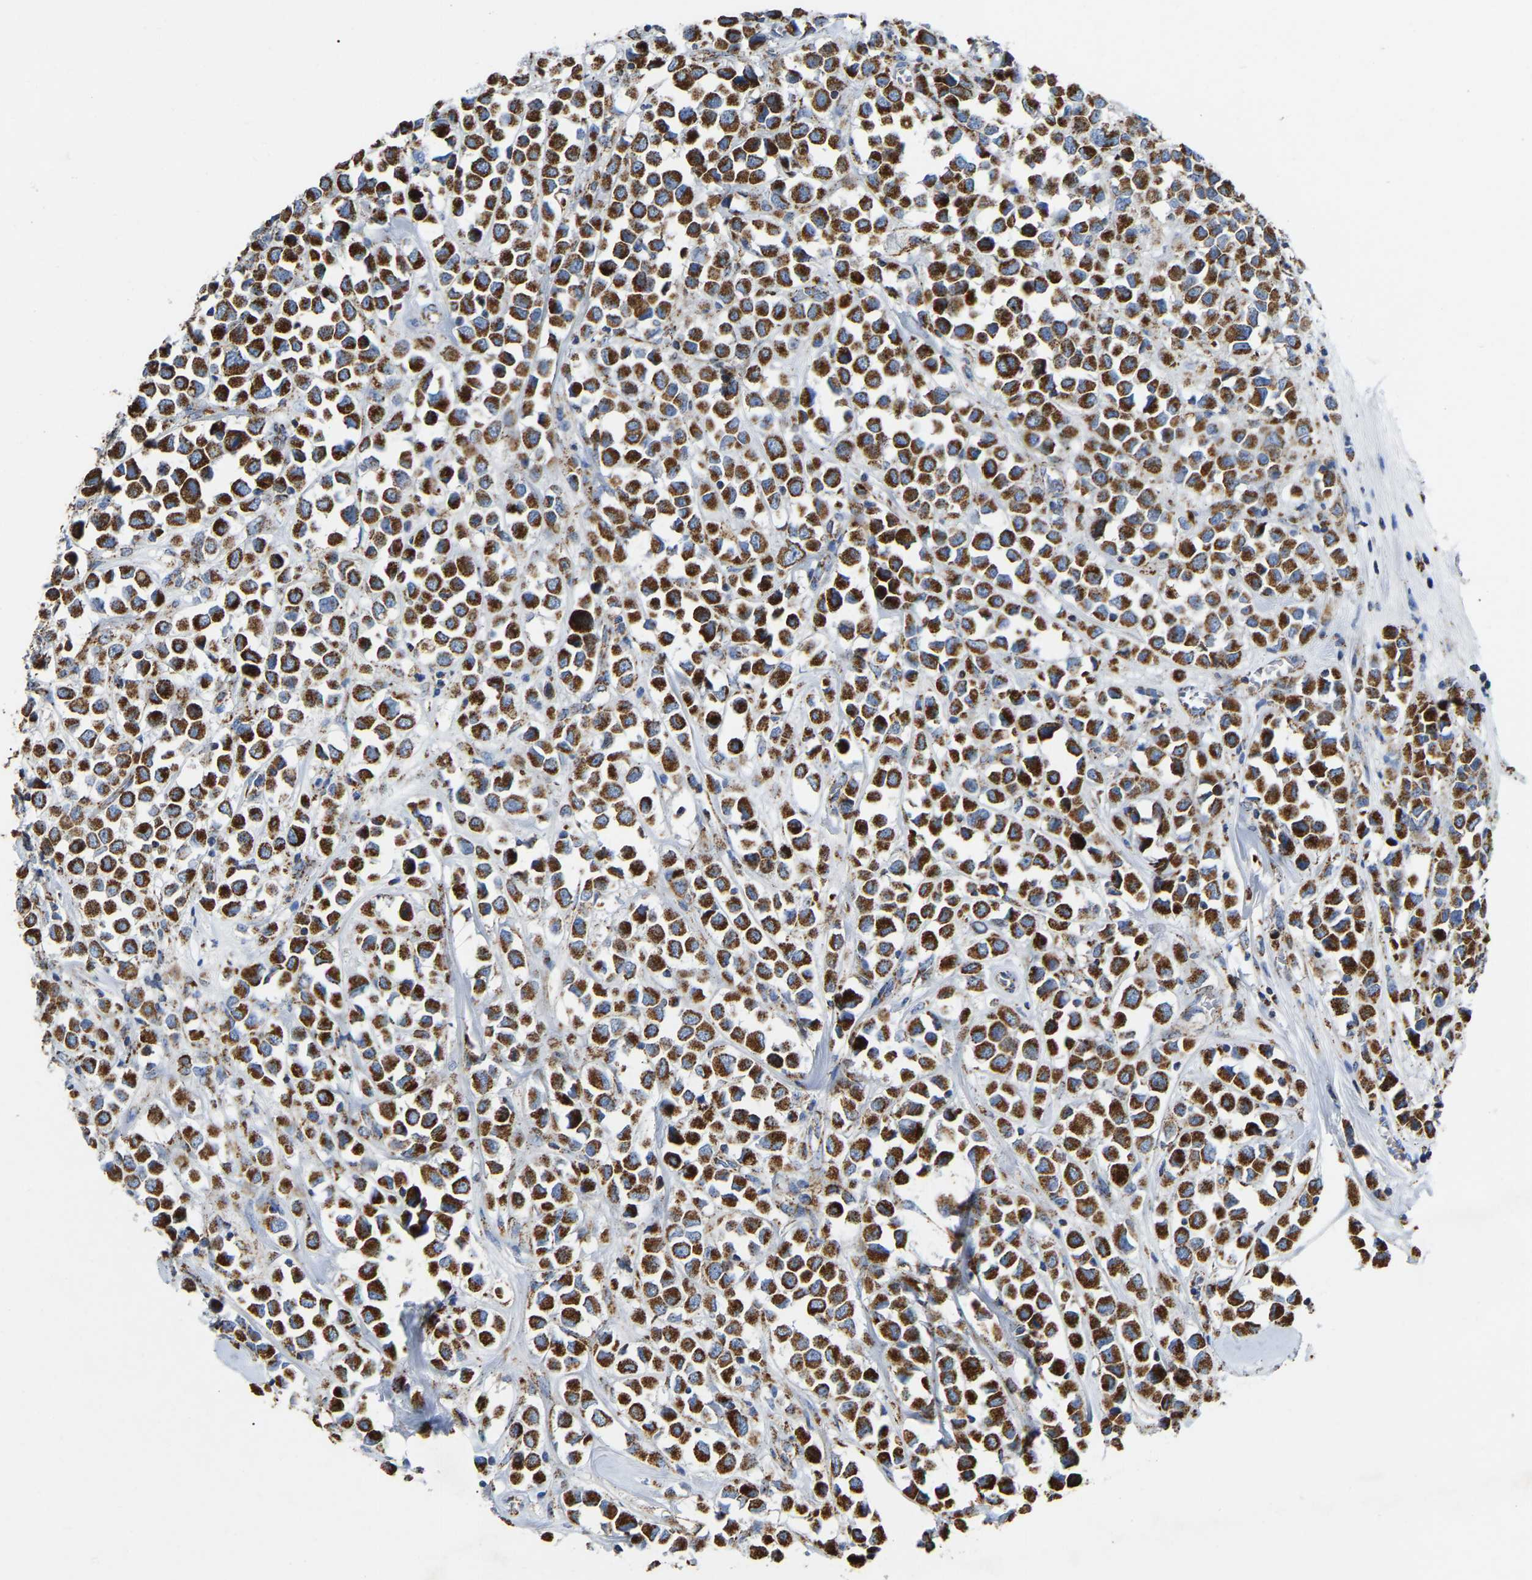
{"staining": {"intensity": "strong", "quantity": ">75%", "location": "cytoplasmic/membranous"}, "tissue": "breast cancer", "cell_type": "Tumor cells", "image_type": "cancer", "snomed": [{"axis": "morphology", "description": "Duct carcinoma"}, {"axis": "topography", "description": "Breast"}], "caption": "Tumor cells demonstrate high levels of strong cytoplasmic/membranous staining in about >75% of cells in invasive ductal carcinoma (breast). (DAB IHC, brown staining for protein, blue staining for nuclei).", "gene": "HIBADH", "patient": {"sex": "female", "age": 61}}